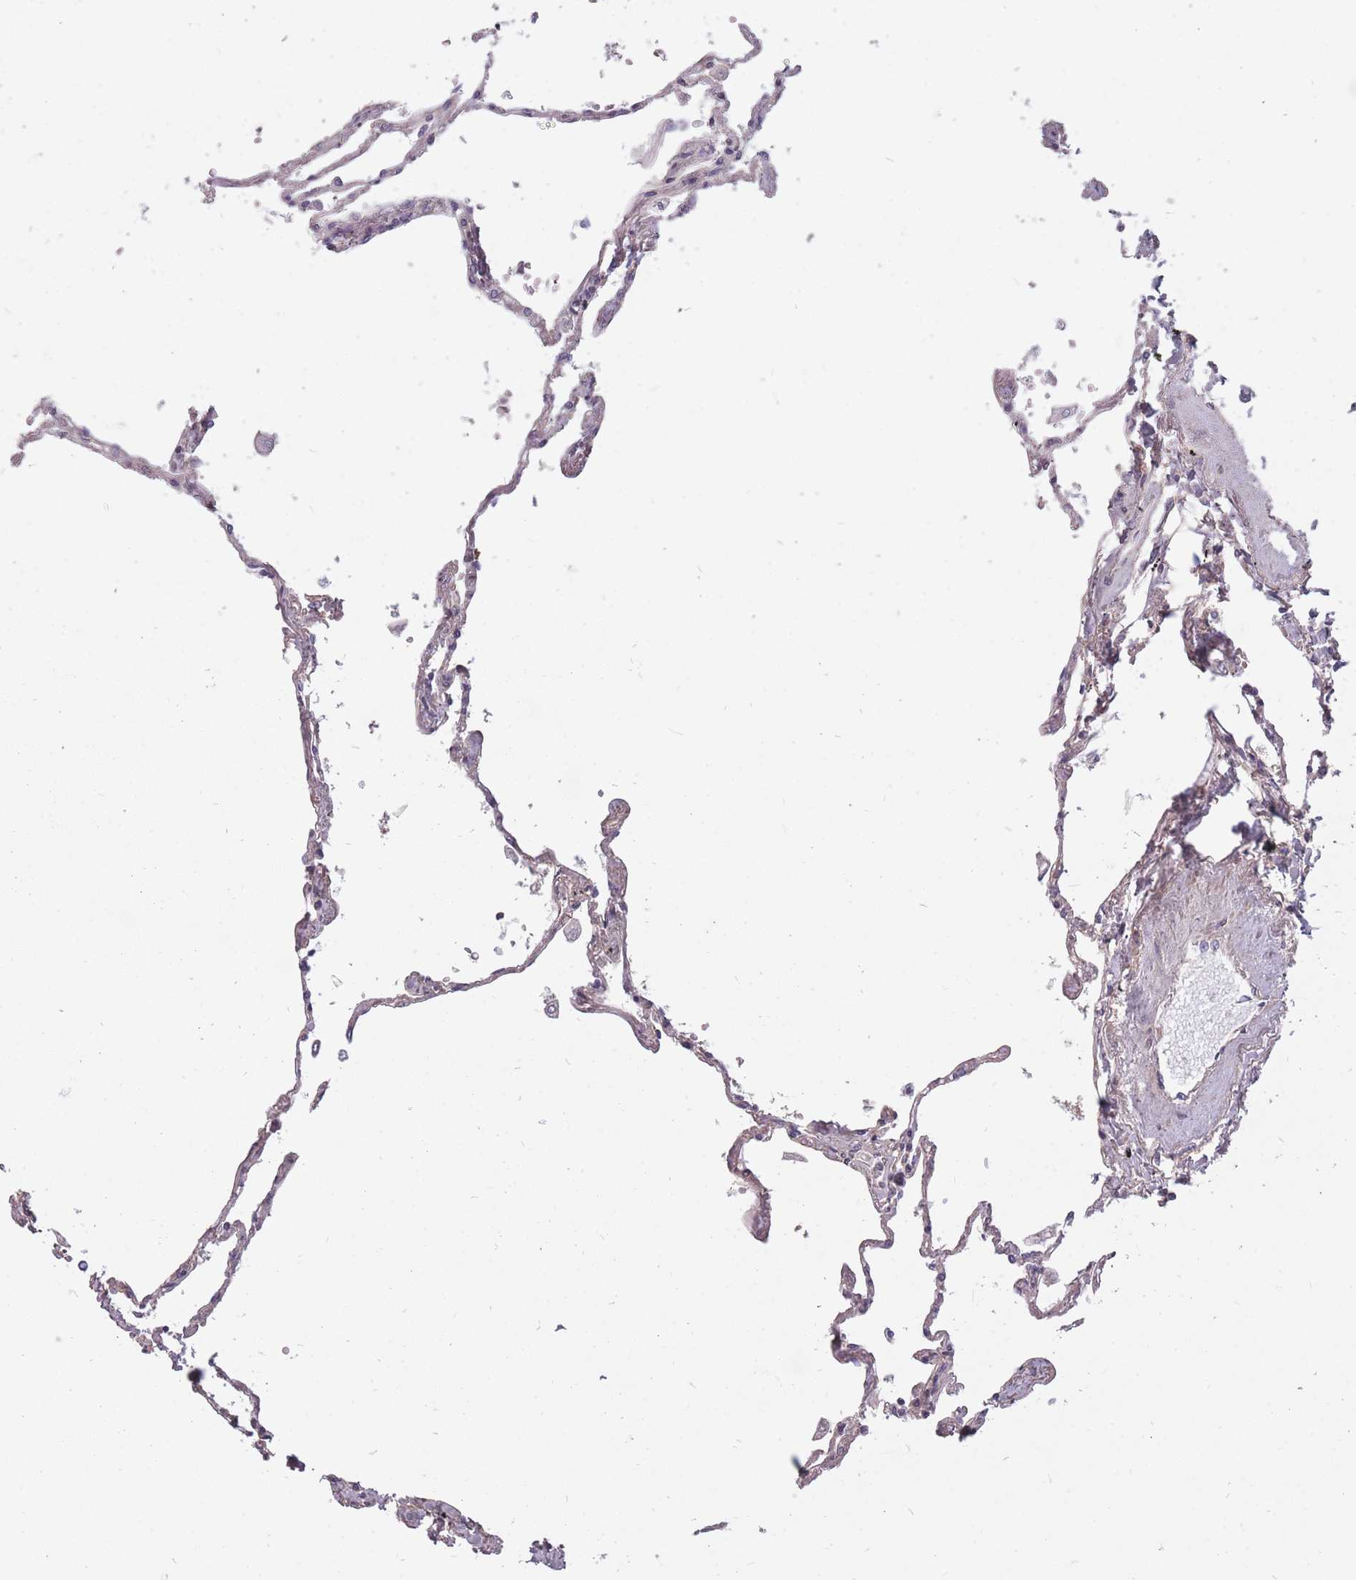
{"staining": {"intensity": "weak", "quantity": "25%-75%", "location": "cytoplasmic/membranous"}, "tissue": "lung", "cell_type": "Alveolar cells", "image_type": "normal", "snomed": [{"axis": "morphology", "description": "Normal tissue, NOS"}, {"axis": "topography", "description": "Lung"}], "caption": "A low amount of weak cytoplasmic/membranous expression is seen in approximately 25%-75% of alveolar cells in normal lung.", "gene": "DYNC1LI2", "patient": {"sex": "female", "age": 67}}